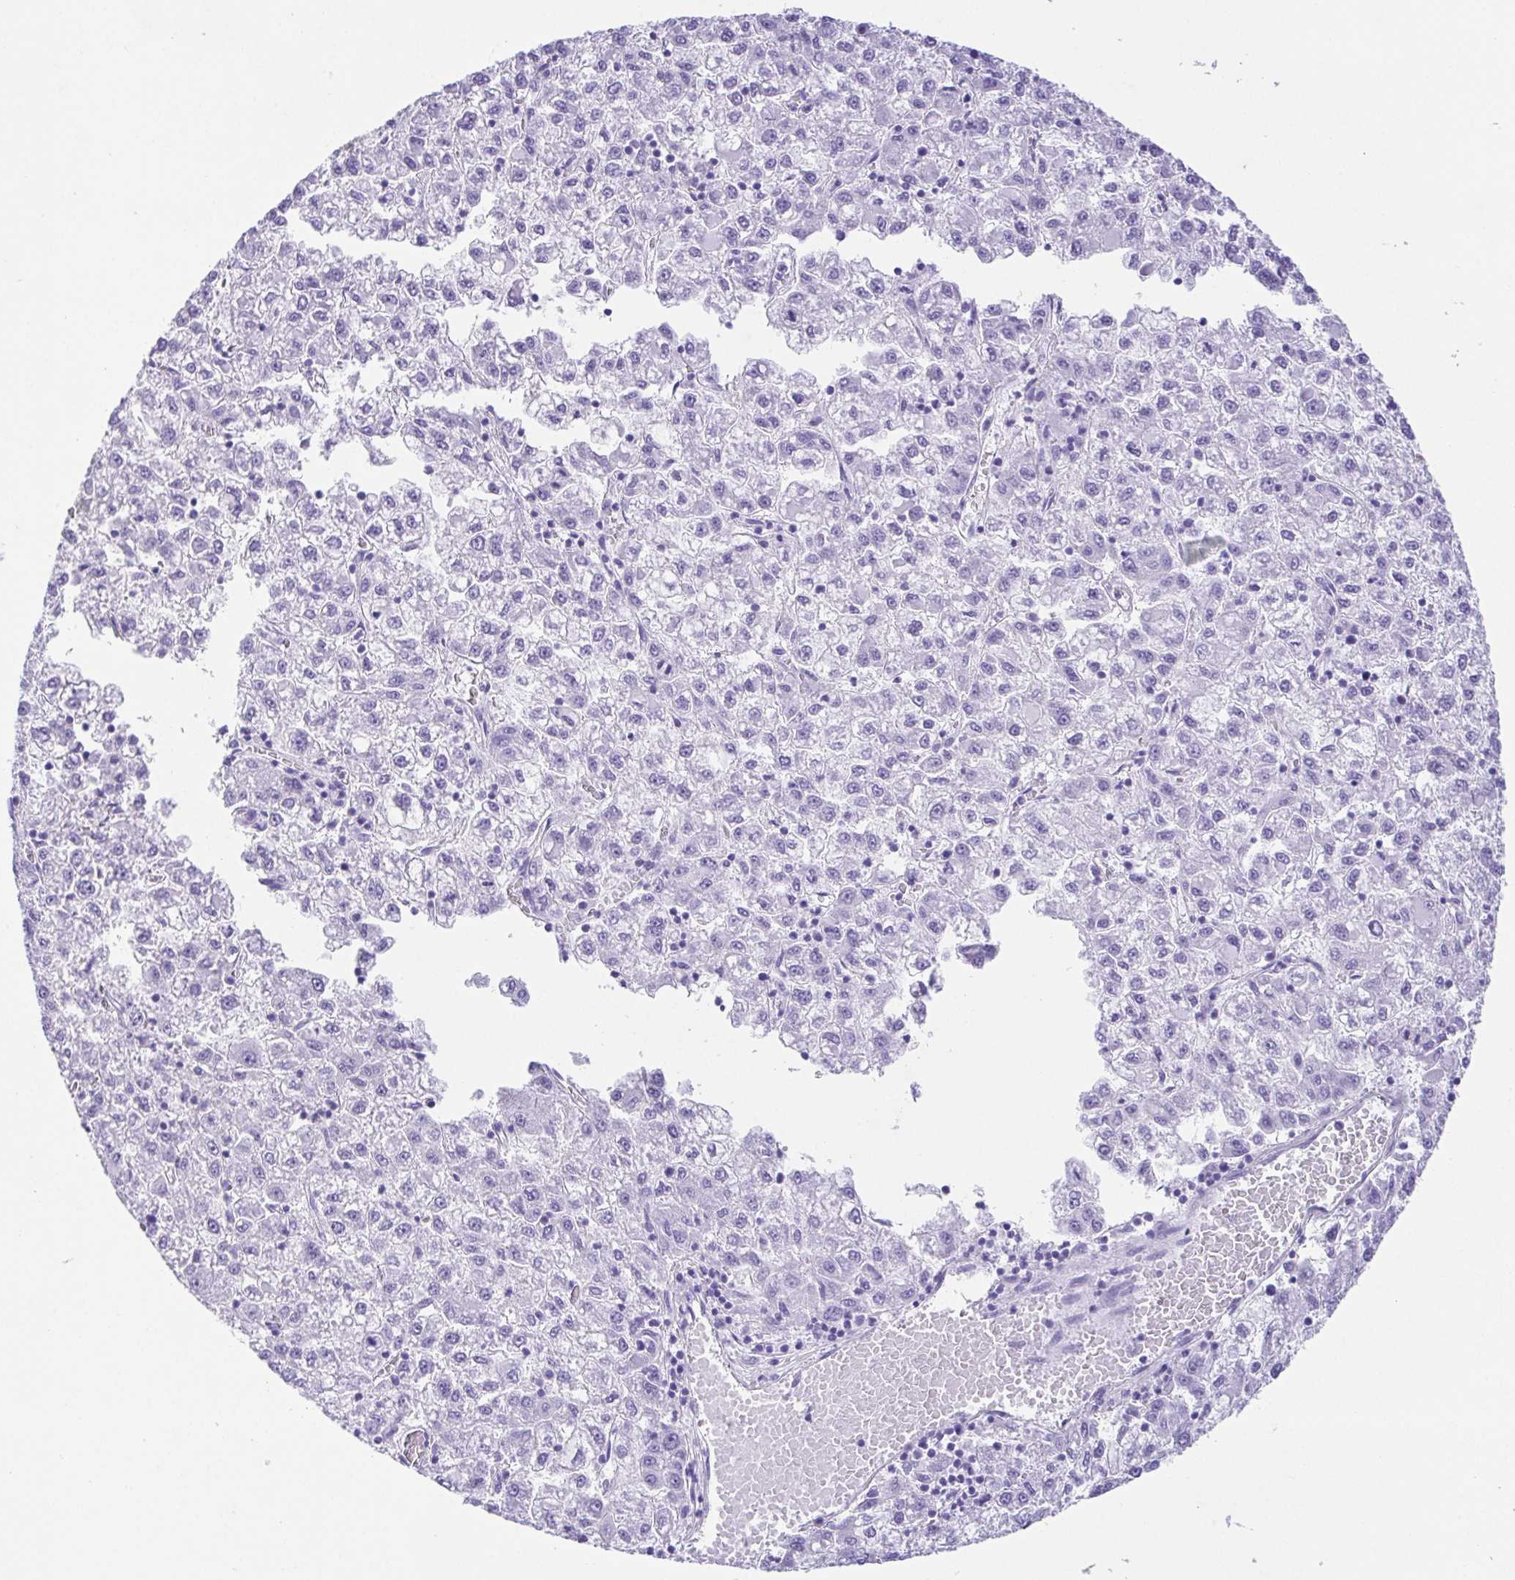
{"staining": {"intensity": "negative", "quantity": "none", "location": "none"}, "tissue": "liver cancer", "cell_type": "Tumor cells", "image_type": "cancer", "snomed": [{"axis": "morphology", "description": "Carcinoma, Hepatocellular, NOS"}, {"axis": "topography", "description": "Liver"}], "caption": "A photomicrograph of hepatocellular carcinoma (liver) stained for a protein reveals no brown staining in tumor cells.", "gene": "SPATA4", "patient": {"sex": "male", "age": 40}}